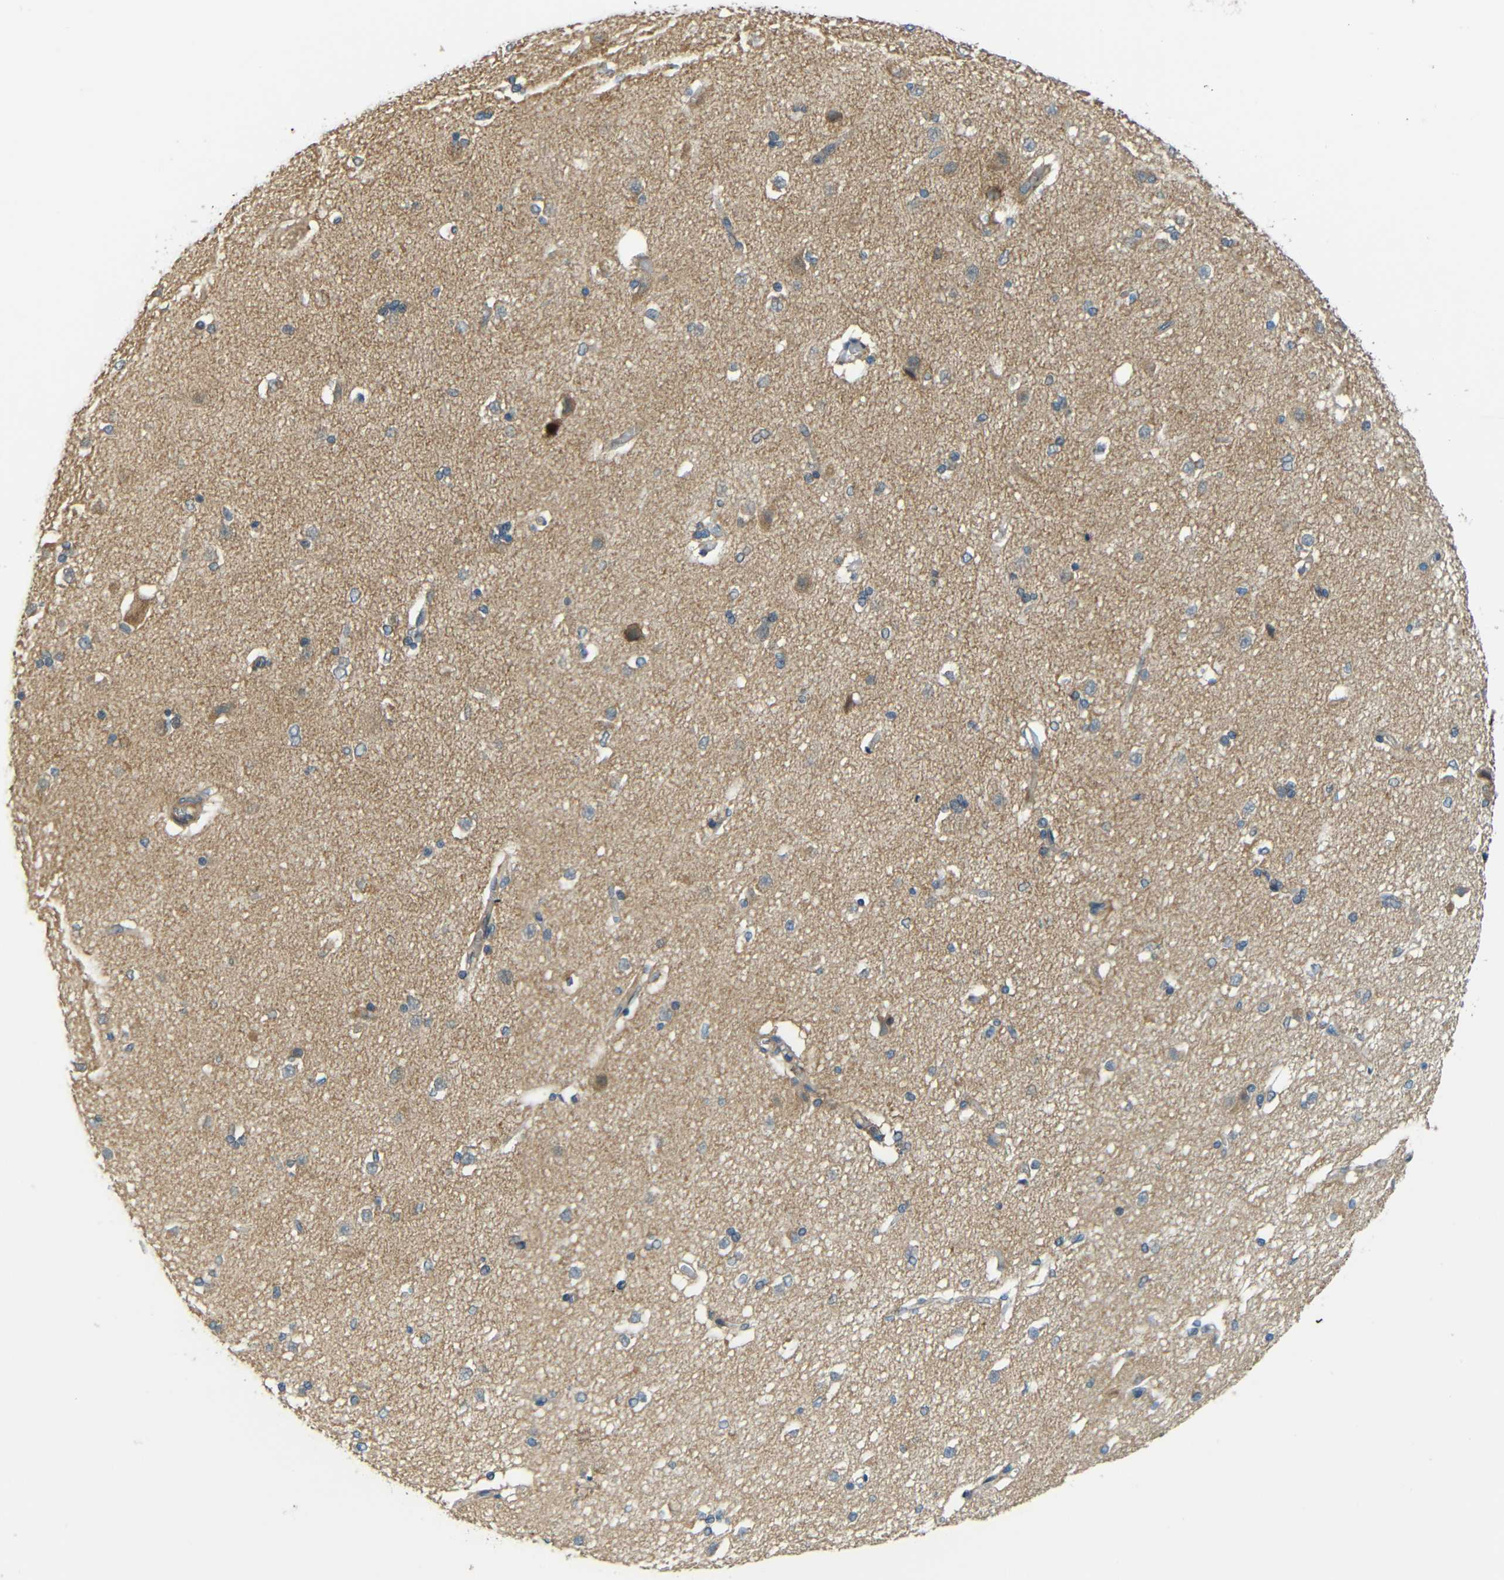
{"staining": {"intensity": "weak", "quantity": "25%-75%", "location": "cytoplasmic/membranous"}, "tissue": "caudate", "cell_type": "Glial cells", "image_type": "normal", "snomed": [{"axis": "morphology", "description": "Normal tissue, NOS"}, {"axis": "topography", "description": "Lateral ventricle wall"}], "caption": "About 25%-75% of glial cells in normal caudate reveal weak cytoplasmic/membranous protein staining as visualized by brown immunohistochemical staining.", "gene": "FNDC3A", "patient": {"sex": "female", "age": 19}}